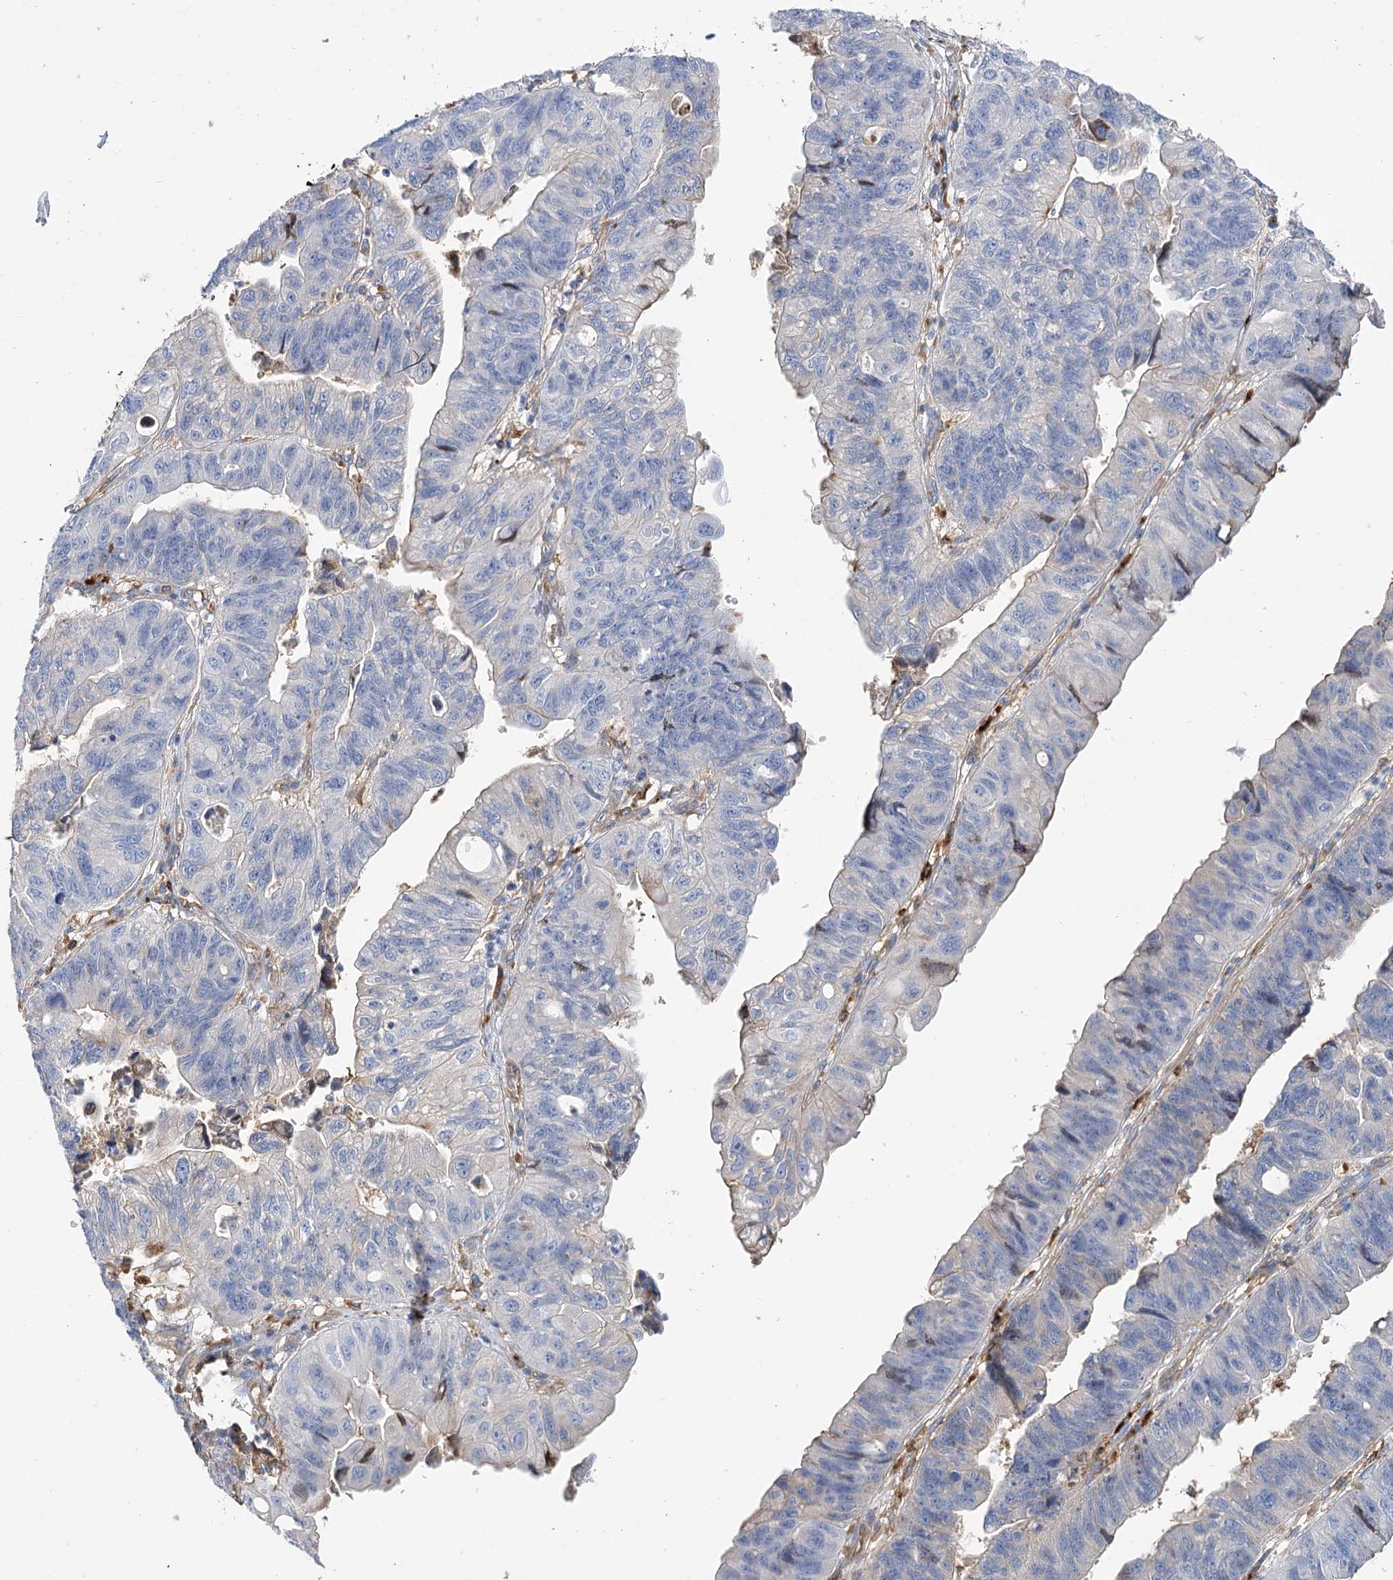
{"staining": {"intensity": "negative", "quantity": "none", "location": "none"}, "tissue": "stomach cancer", "cell_type": "Tumor cells", "image_type": "cancer", "snomed": [{"axis": "morphology", "description": "Adenocarcinoma, NOS"}, {"axis": "topography", "description": "Stomach"}], "caption": "There is no significant expression in tumor cells of adenocarcinoma (stomach). (Stains: DAB IHC with hematoxylin counter stain, Microscopy: brightfield microscopy at high magnification).", "gene": "GUSB", "patient": {"sex": "male", "age": 59}}